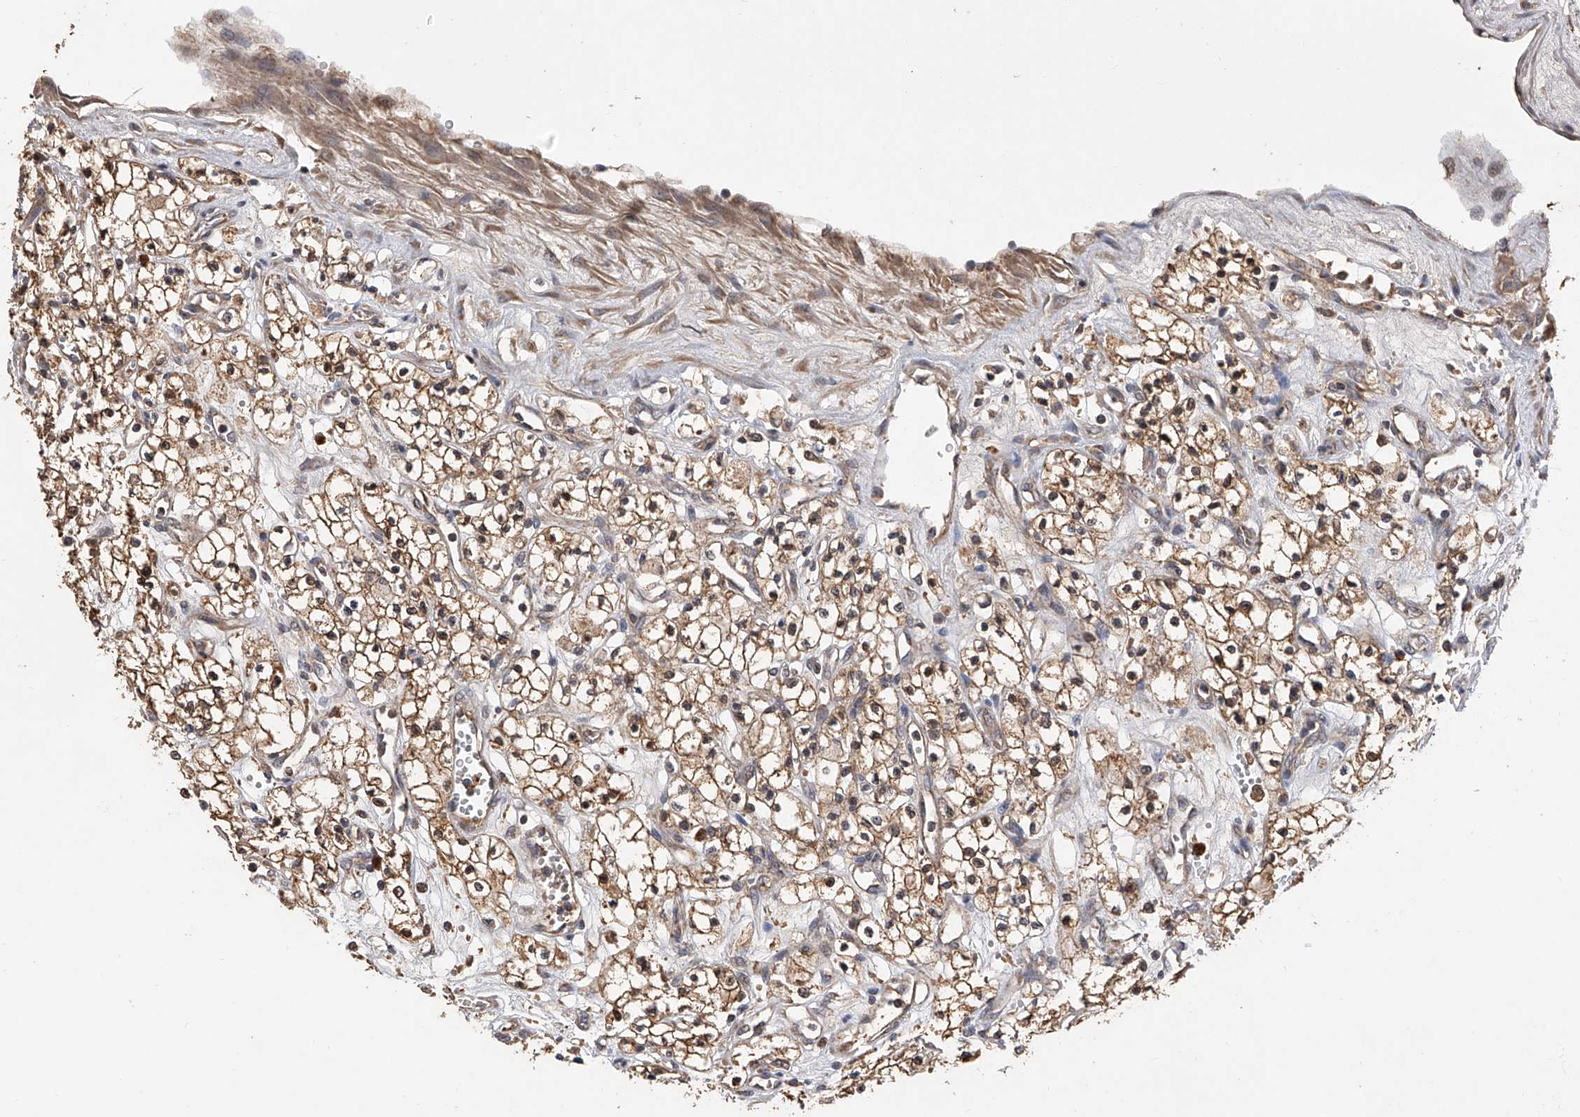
{"staining": {"intensity": "moderate", "quantity": ">75%", "location": "cytoplasmic/membranous,nuclear"}, "tissue": "renal cancer", "cell_type": "Tumor cells", "image_type": "cancer", "snomed": [{"axis": "morphology", "description": "Adenocarcinoma, NOS"}, {"axis": "topography", "description": "Kidney"}], "caption": "Protein positivity by immunohistochemistry demonstrates moderate cytoplasmic/membranous and nuclear expression in approximately >75% of tumor cells in adenocarcinoma (renal).", "gene": "GMDS", "patient": {"sex": "male", "age": 59}}